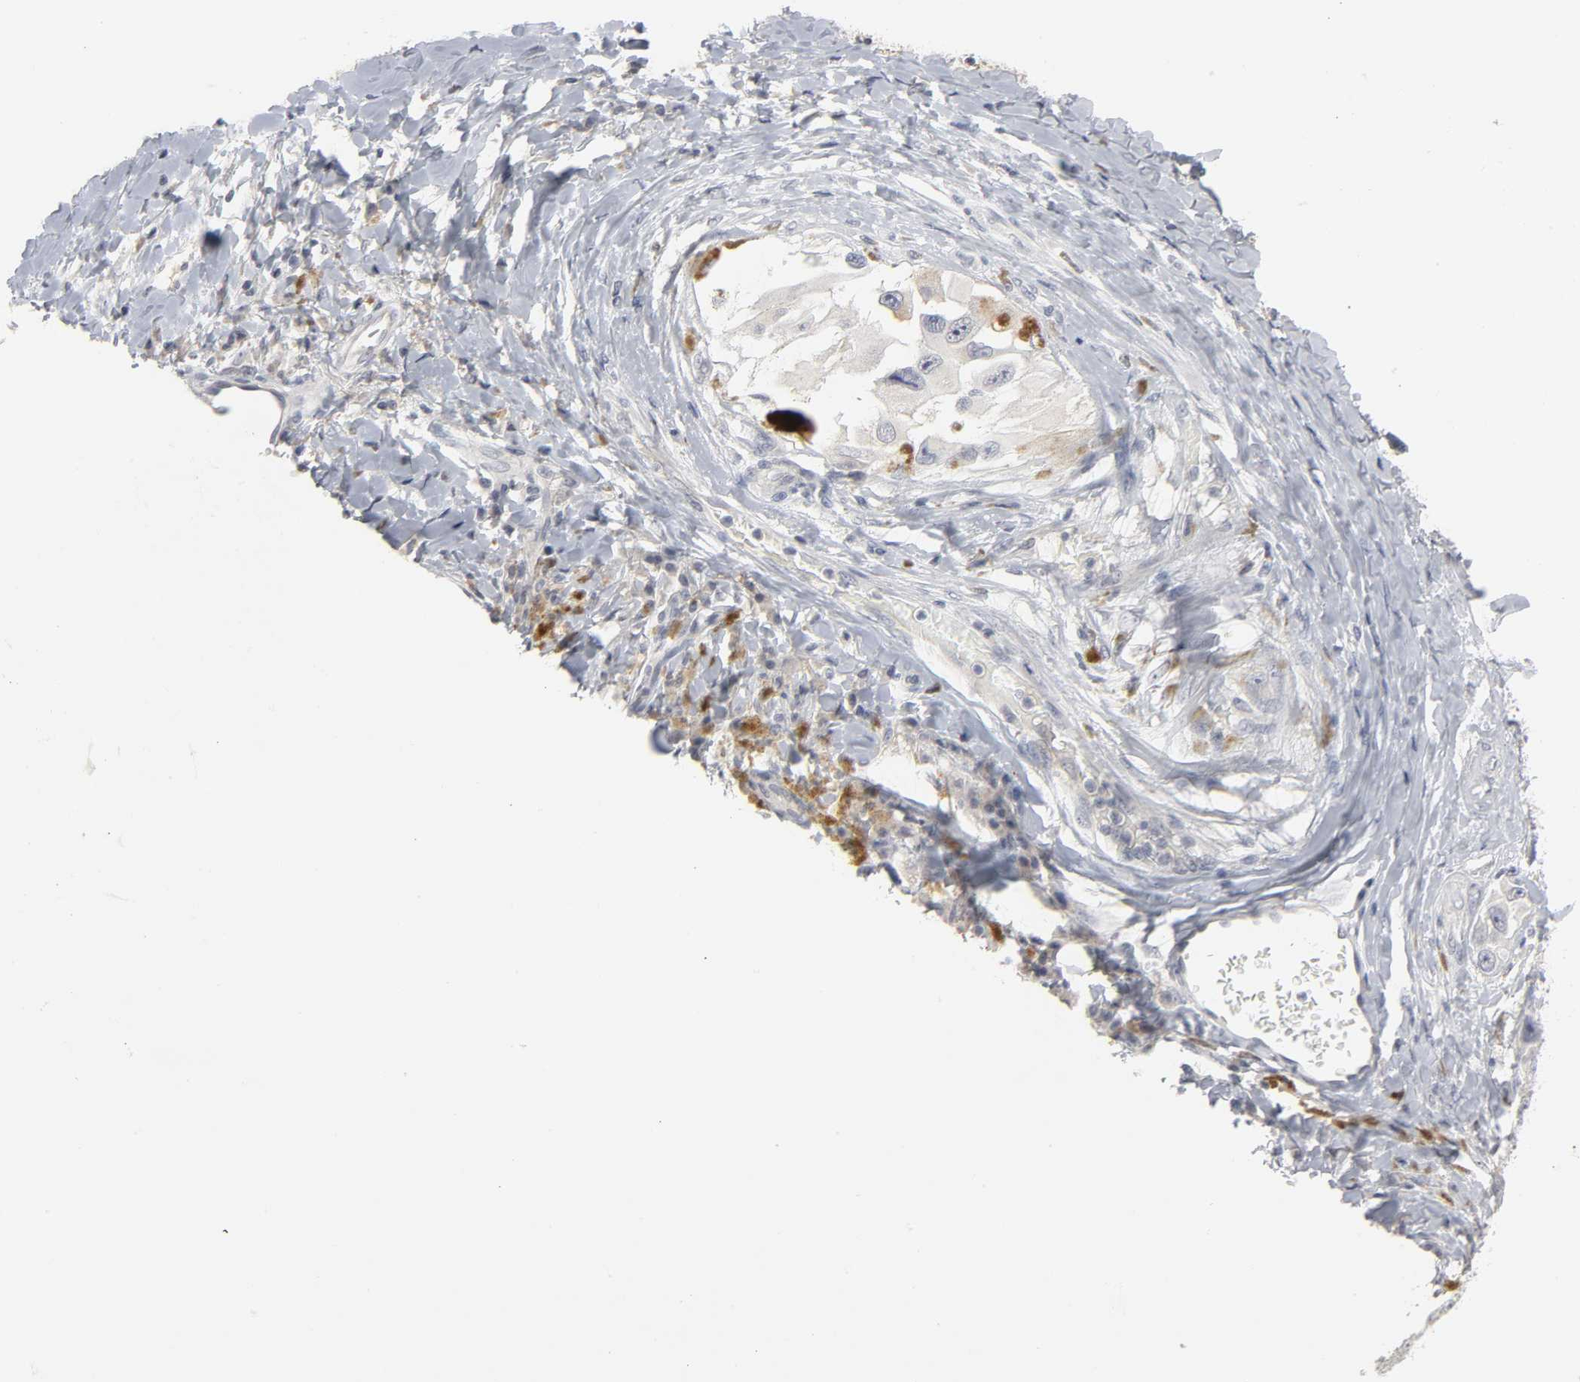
{"staining": {"intensity": "negative", "quantity": "none", "location": "none"}, "tissue": "melanoma", "cell_type": "Tumor cells", "image_type": "cancer", "snomed": [{"axis": "morphology", "description": "Malignant melanoma, NOS"}, {"axis": "topography", "description": "Skin"}], "caption": "Immunohistochemistry of malignant melanoma reveals no positivity in tumor cells.", "gene": "TCAP", "patient": {"sex": "female", "age": 73}}